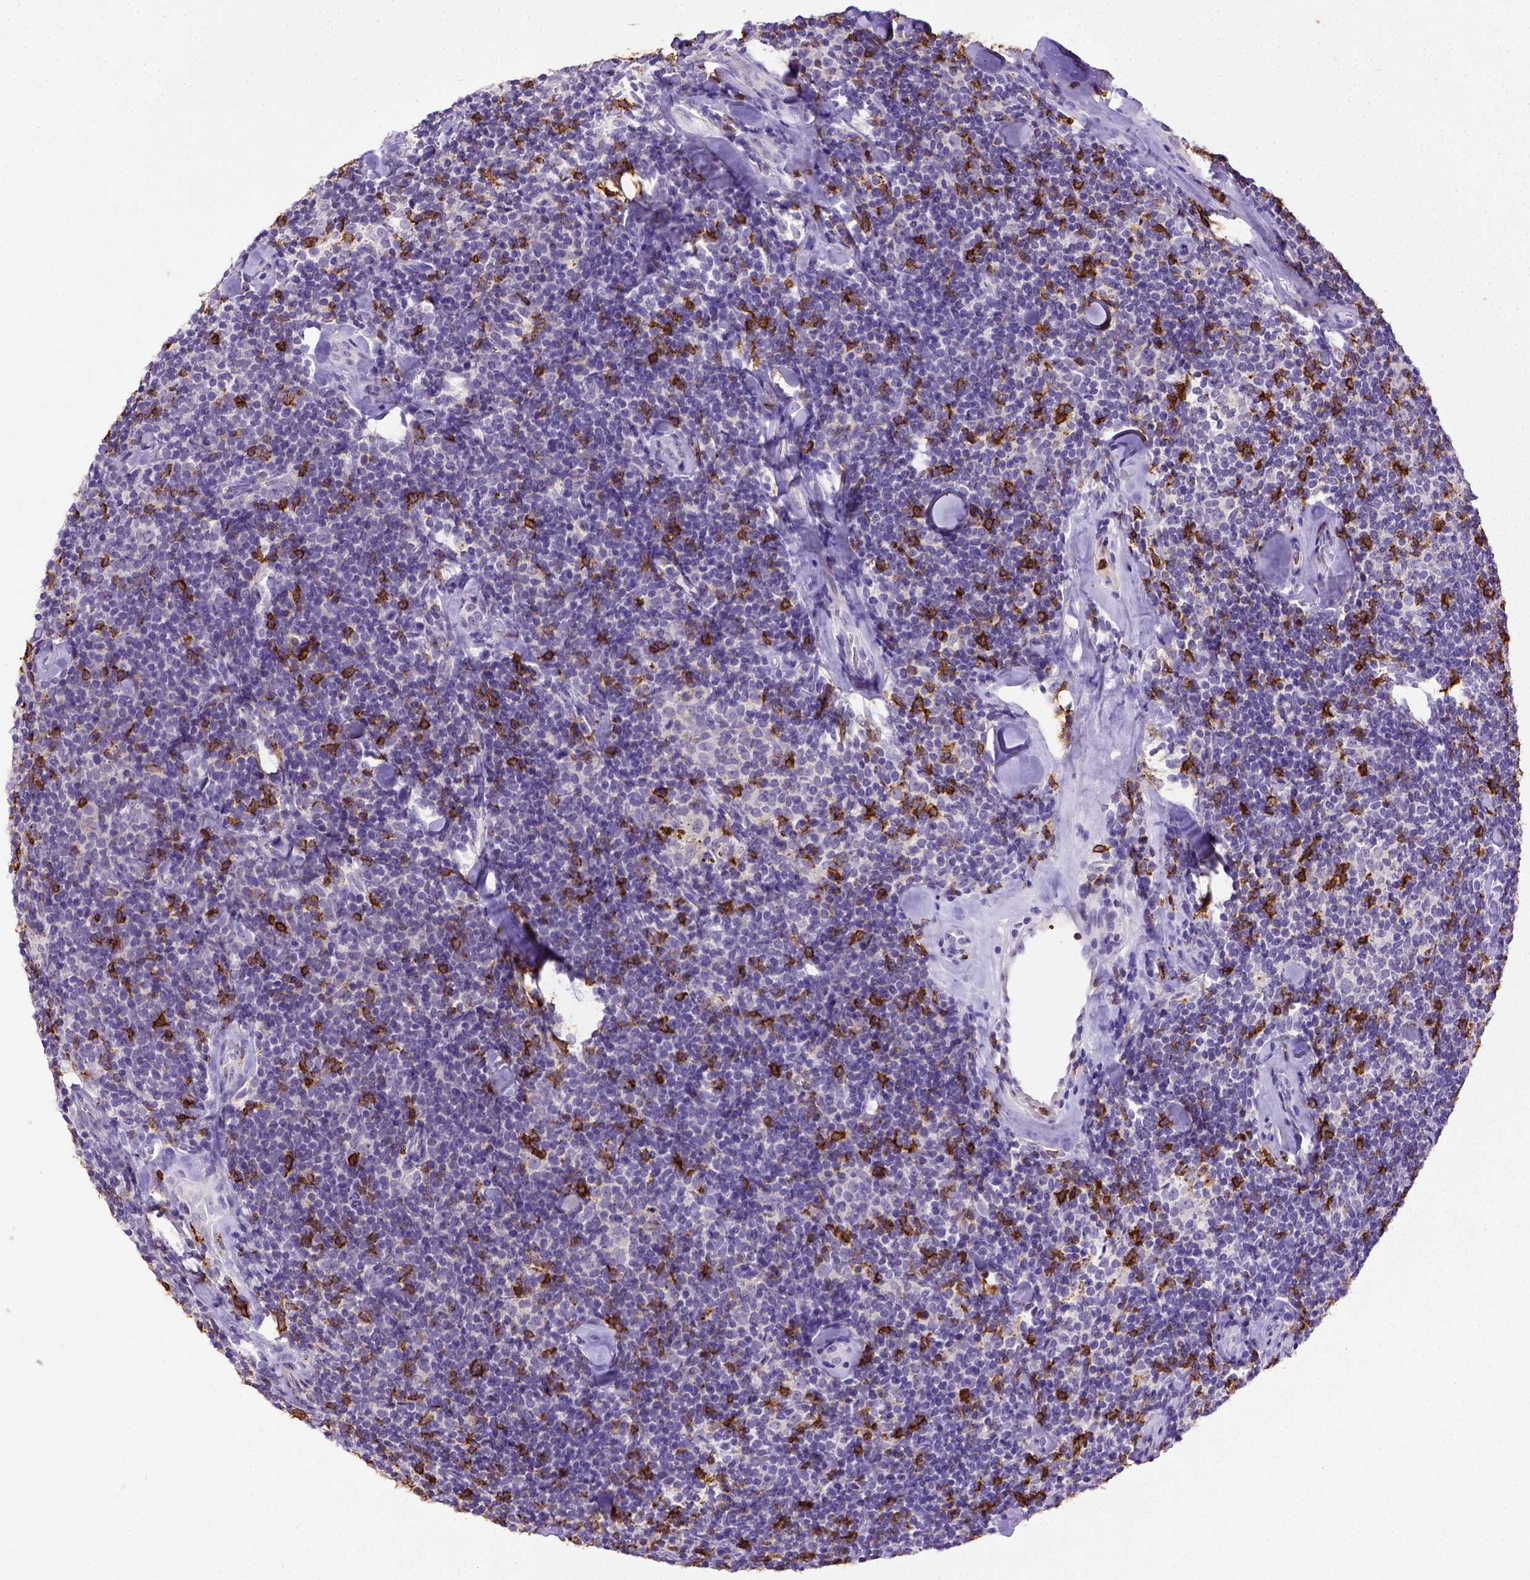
{"staining": {"intensity": "negative", "quantity": "none", "location": "none"}, "tissue": "lymphoma", "cell_type": "Tumor cells", "image_type": "cancer", "snomed": [{"axis": "morphology", "description": "Malignant lymphoma, non-Hodgkin's type, Low grade"}, {"axis": "topography", "description": "Lymph node"}], "caption": "DAB immunohistochemical staining of human low-grade malignant lymphoma, non-Hodgkin's type shows no significant positivity in tumor cells. (DAB IHC, high magnification).", "gene": "B3GAT1", "patient": {"sex": "female", "age": 56}}